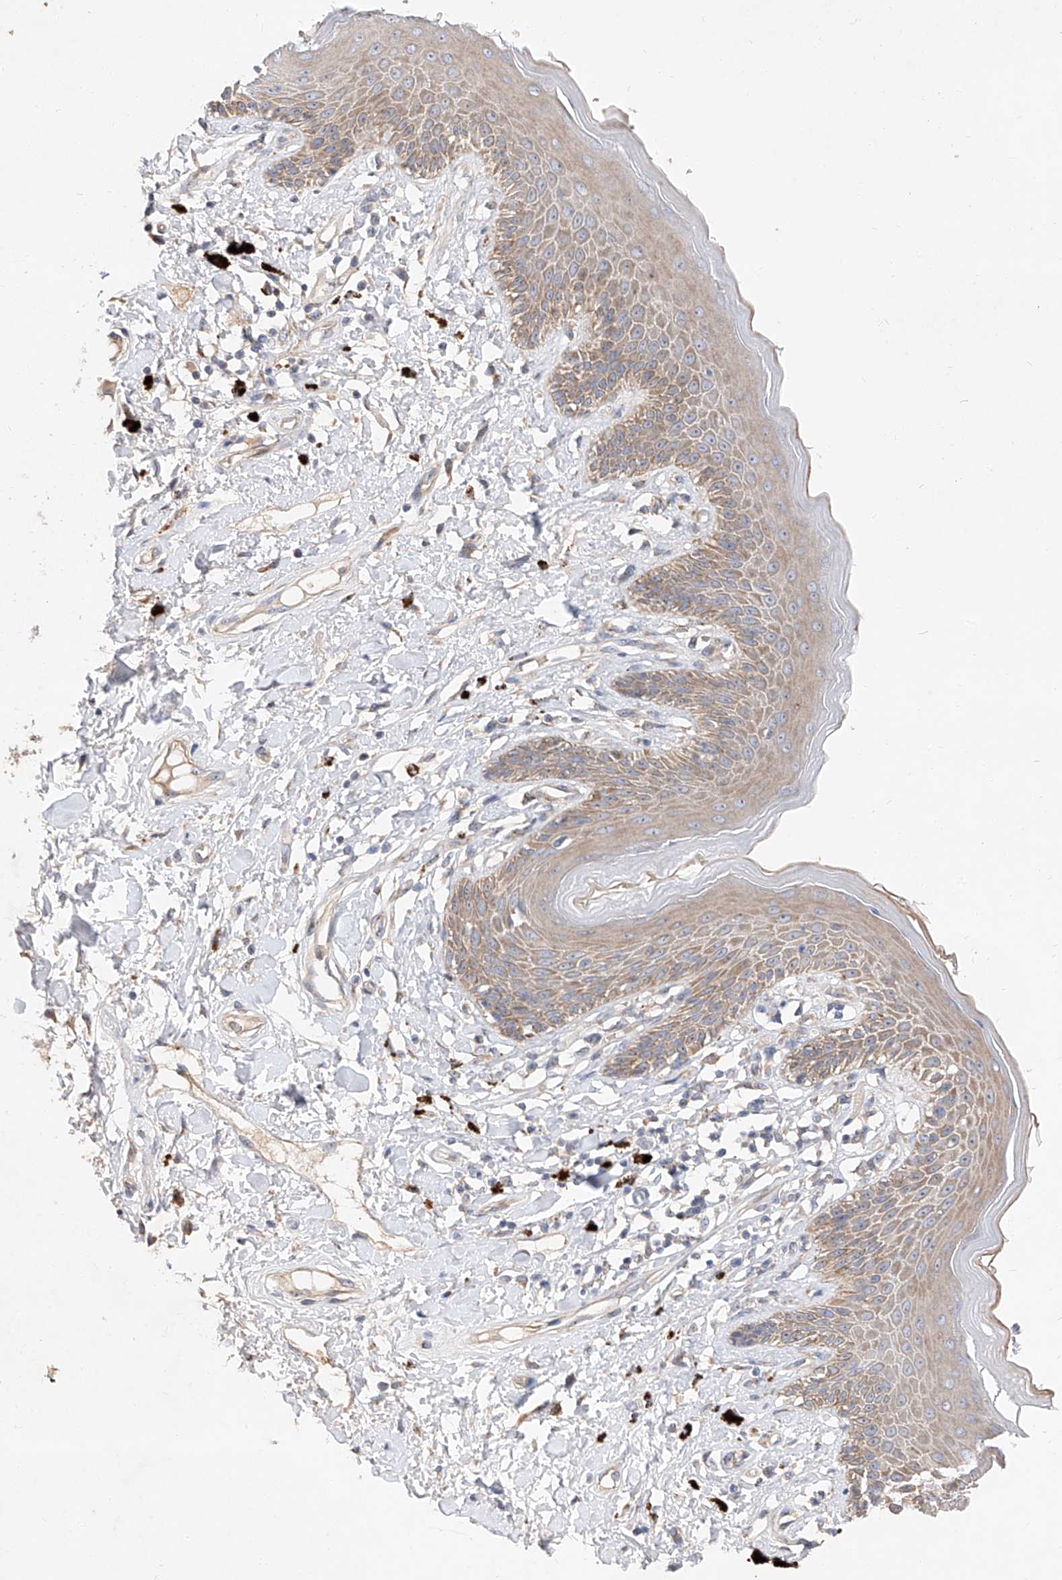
{"staining": {"intensity": "moderate", "quantity": ">75%", "location": "cytoplasmic/membranous"}, "tissue": "skin", "cell_type": "Epidermal cells", "image_type": "normal", "snomed": [{"axis": "morphology", "description": "Normal tissue, NOS"}, {"axis": "topography", "description": "Anal"}], "caption": "Immunohistochemical staining of normal skin exhibits moderate cytoplasmic/membranous protein positivity in approximately >75% of epidermal cells.", "gene": "DIRAS3", "patient": {"sex": "female", "age": 78}}